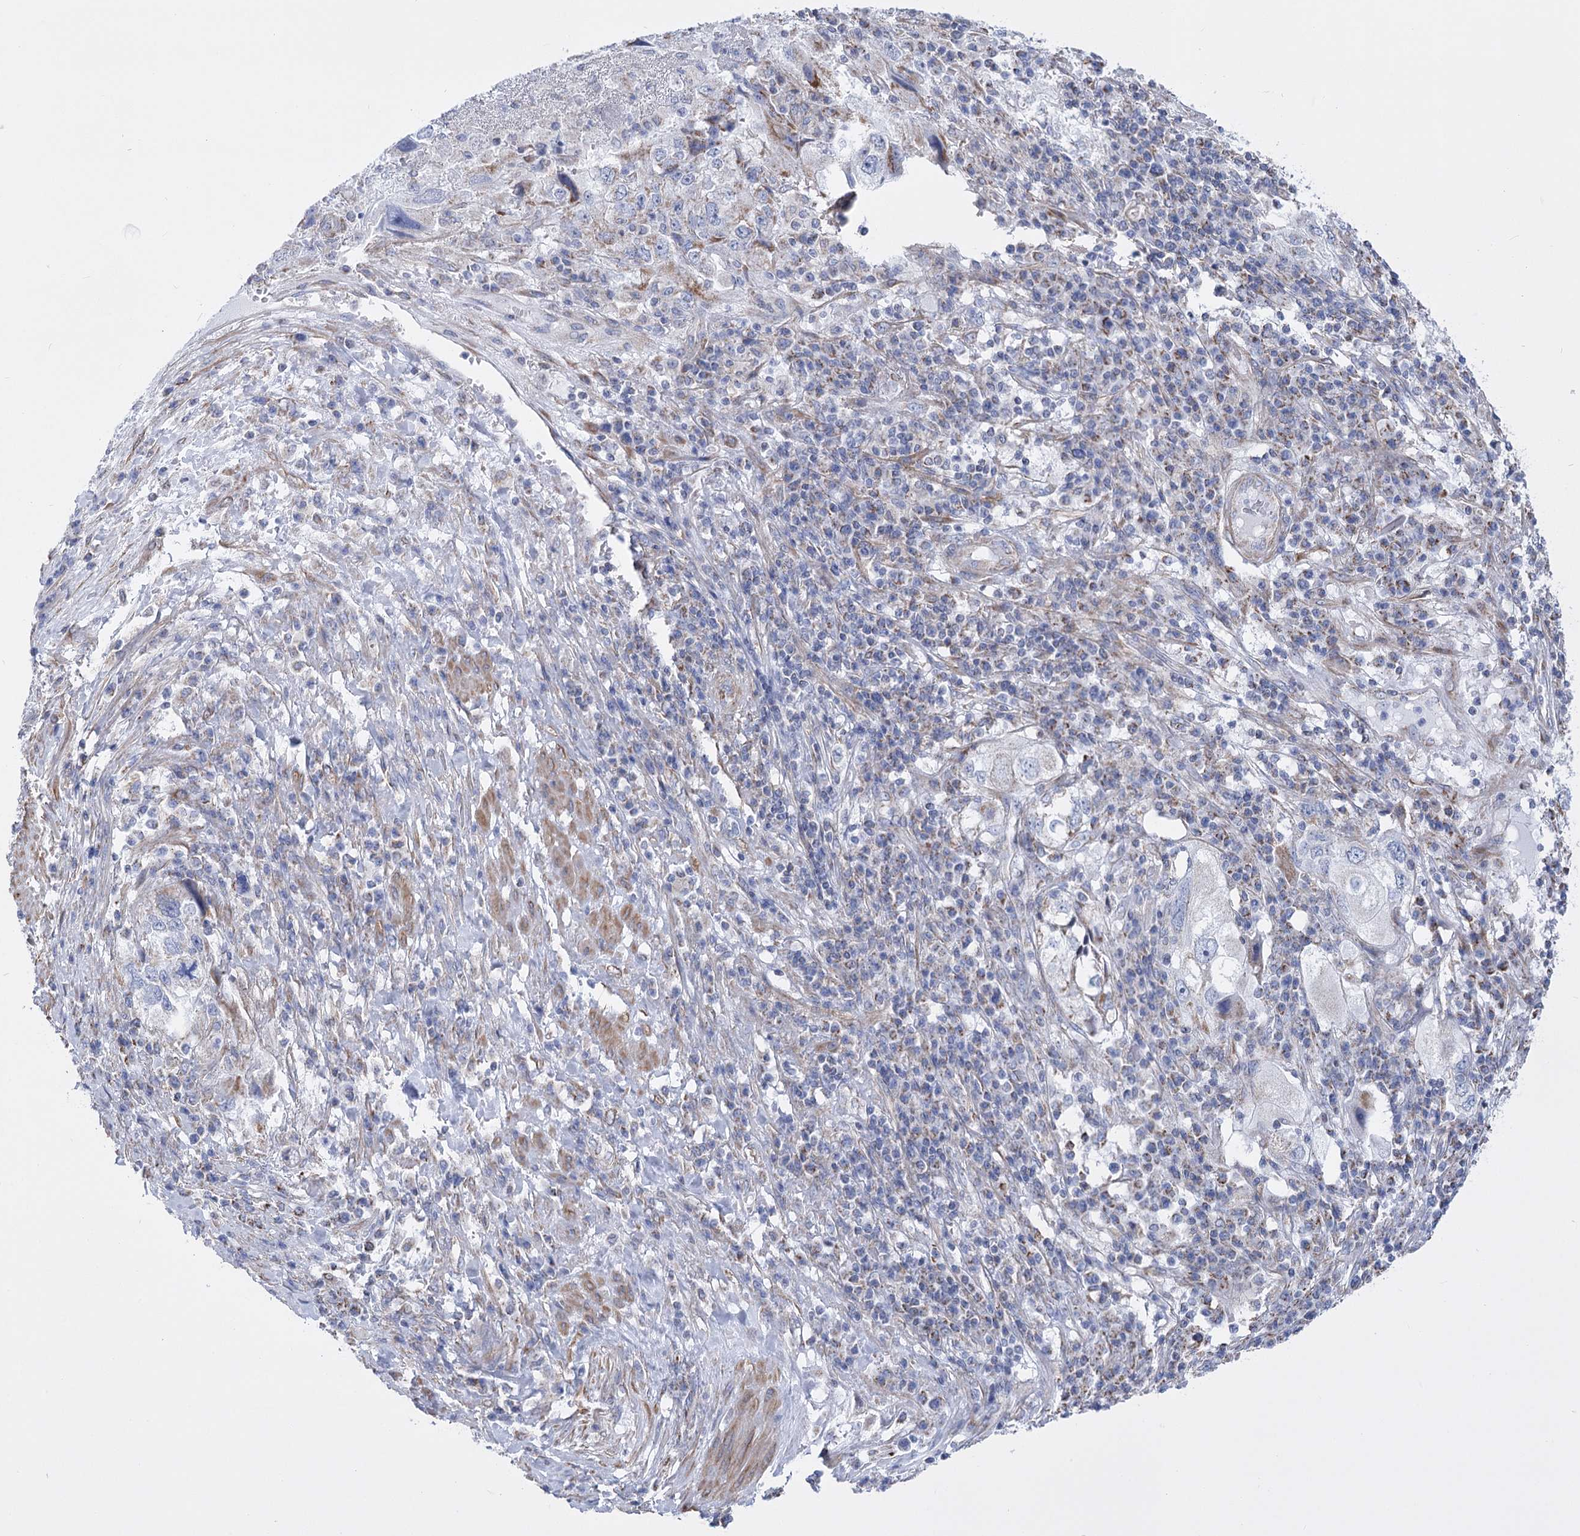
{"staining": {"intensity": "weak", "quantity": "<25%", "location": "cytoplasmic/membranous"}, "tissue": "endometrial cancer", "cell_type": "Tumor cells", "image_type": "cancer", "snomed": [{"axis": "morphology", "description": "Adenocarcinoma, NOS"}, {"axis": "topography", "description": "Endometrium"}], "caption": "This is a micrograph of IHC staining of endometrial cancer, which shows no positivity in tumor cells.", "gene": "PDHB", "patient": {"sex": "female", "age": 49}}